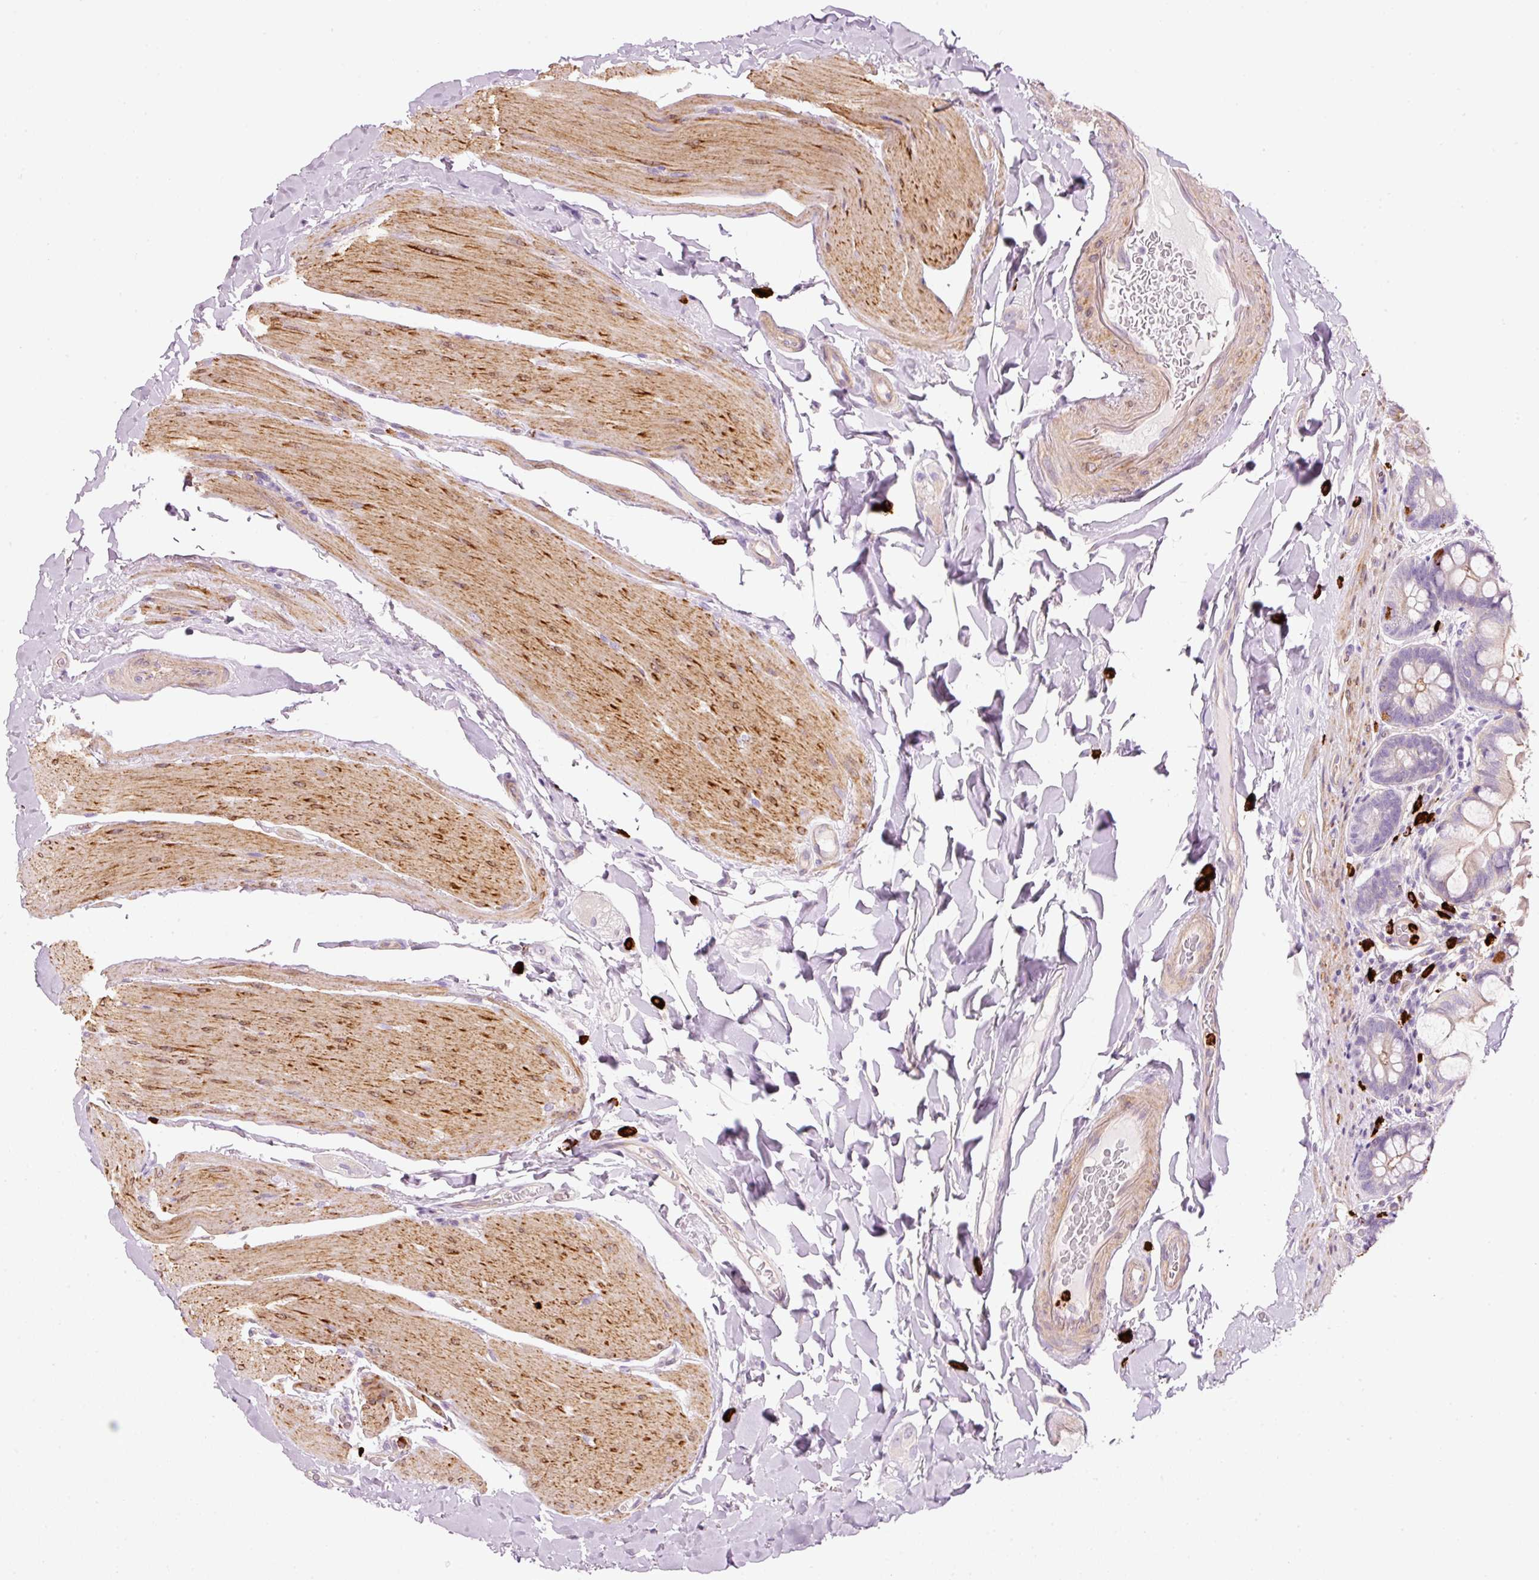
{"staining": {"intensity": "moderate", "quantity": "25%-75%", "location": "cytoplasmic/membranous"}, "tissue": "small intestine", "cell_type": "Glandular cells", "image_type": "normal", "snomed": [{"axis": "morphology", "description": "Normal tissue, NOS"}, {"axis": "topography", "description": "Small intestine"}], "caption": "Human small intestine stained for a protein (brown) reveals moderate cytoplasmic/membranous positive positivity in about 25%-75% of glandular cells.", "gene": "MAP3K3", "patient": {"sex": "male", "age": 70}}